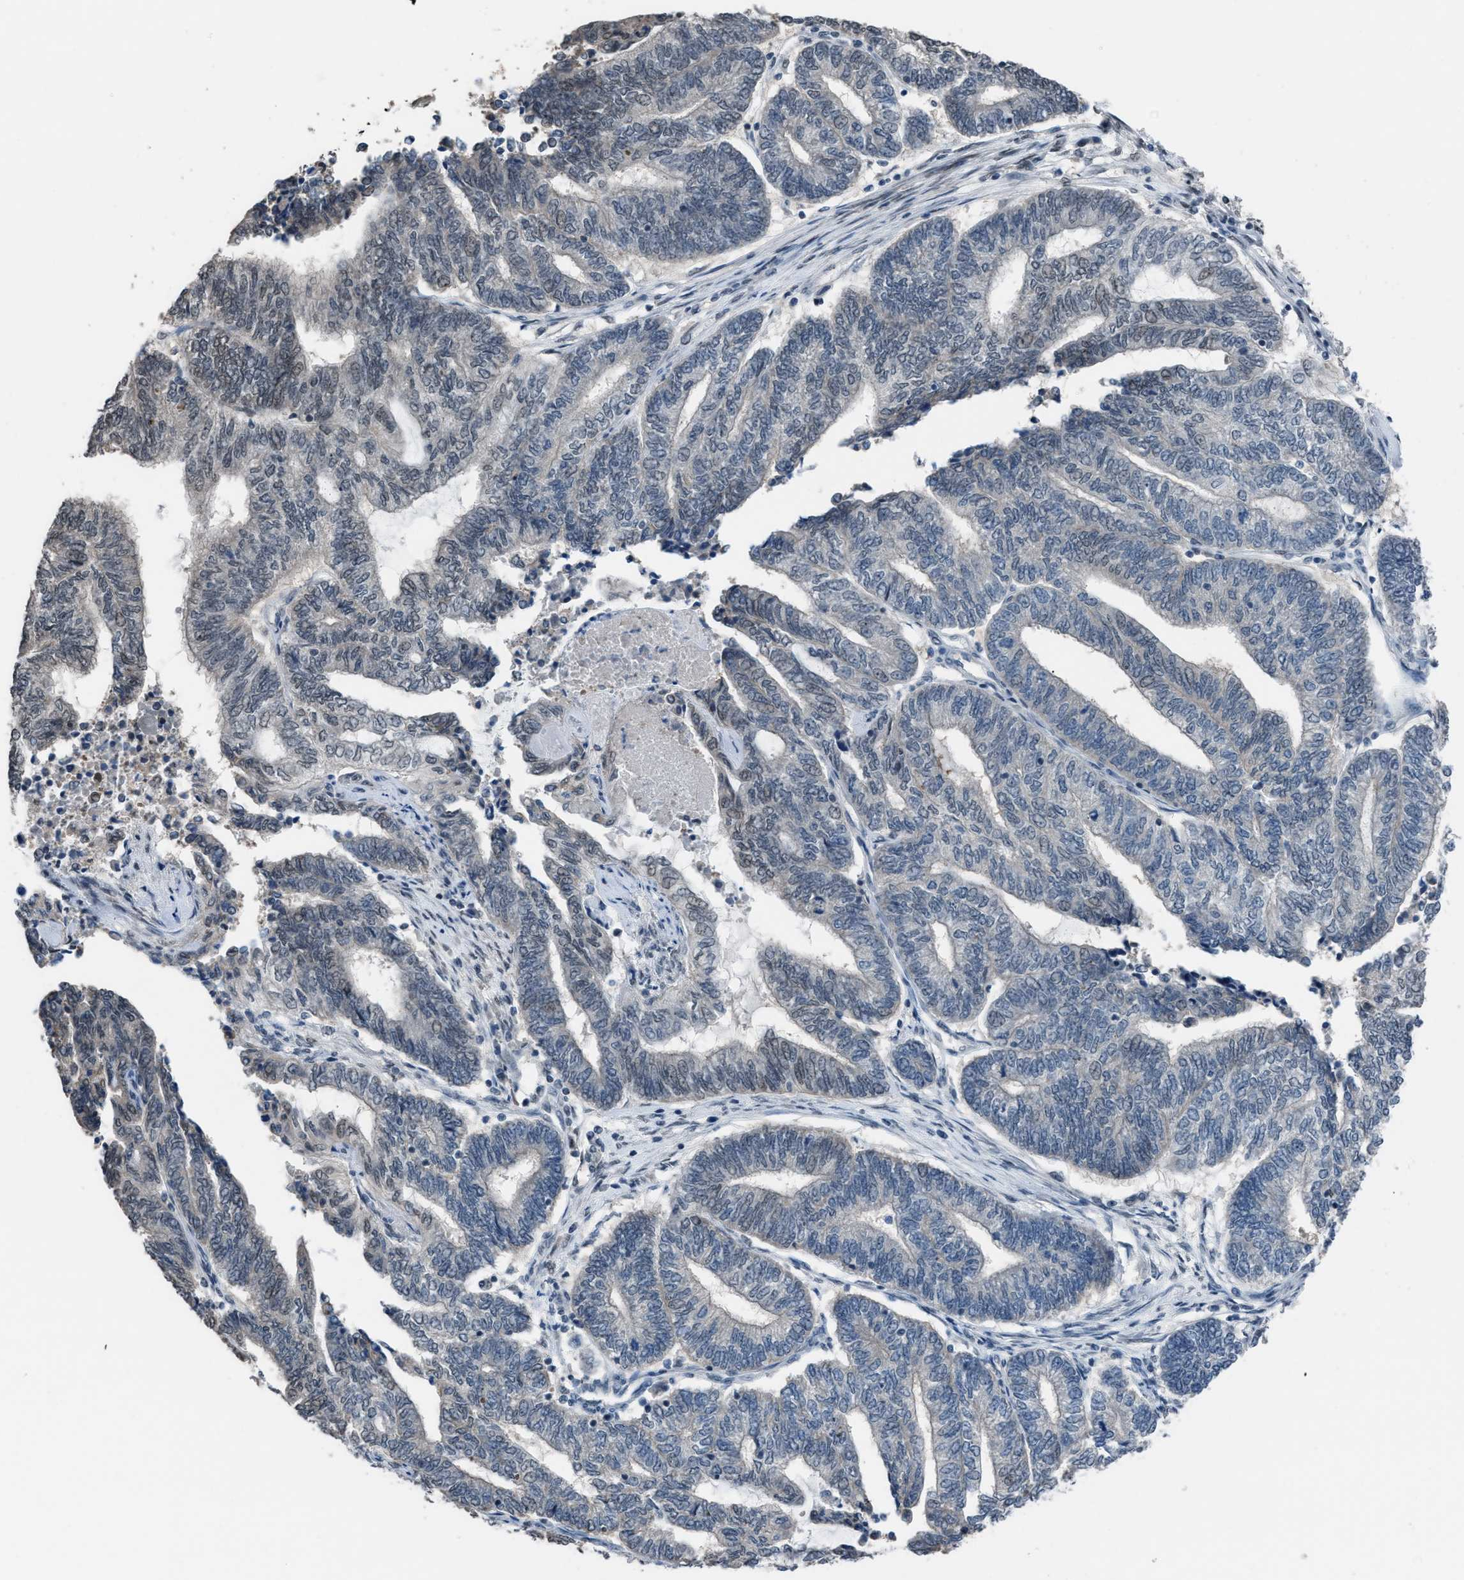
{"staining": {"intensity": "weak", "quantity": "<25%", "location": "nuclear"}, "tissue": "endometrial cancer", "cell_type": "Tumor cells", "image_type": "cancer", "snomed": [{"axis": "morphology", "description": "Adenocarcinoma, NOS"}, {"axis": "topography", "description": "Uterus"}, {"axis": "topography", "description": "Endometrium"}], "caption": "Immunohistochemical staining of endometrial adenocarcinoma demonstrates no significant staining in tumor cells.", "gene": "ZNF276", "patient": {"sex": "female", "age": 70}}